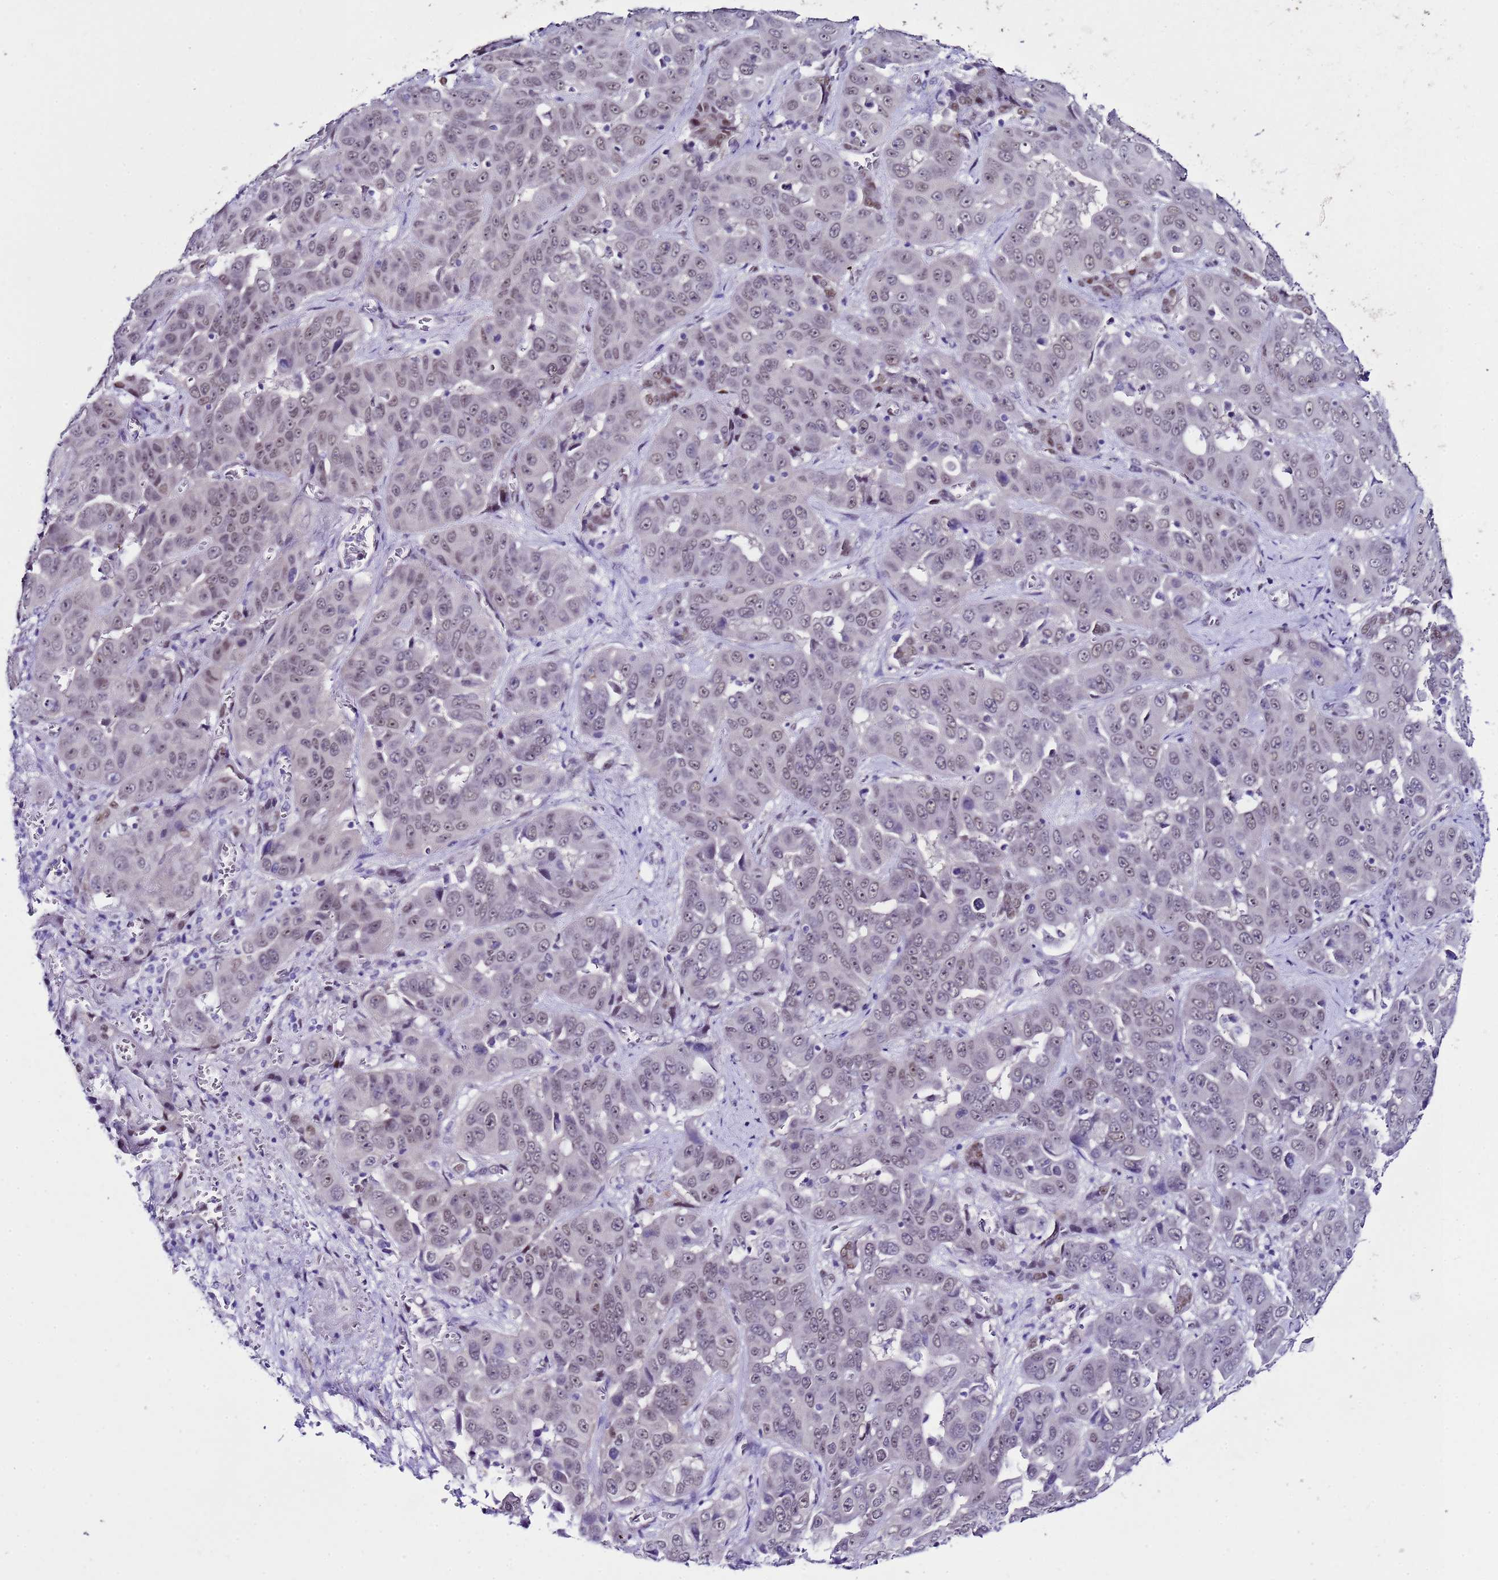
{"staining": {"intensity": "weak", "quantity": "25%-75%", "location": "nuclear"}, "tissue": "liver cancer", "cell_type": "Tumor cells", "image_type": "cancer", "snomed": [{"axis": "morphology", "description": "Cholangiocarcinoma"}, {"axis": "topography", "description": "Liver"}], "caption": "About 25%-75% of tumor cells in human liver cancer reveal weak nuclear protein staining as visualized by brown immunohistochemical staining.", "gene": "BCL7A", "patient": {"sex": "female", "age": 52}}